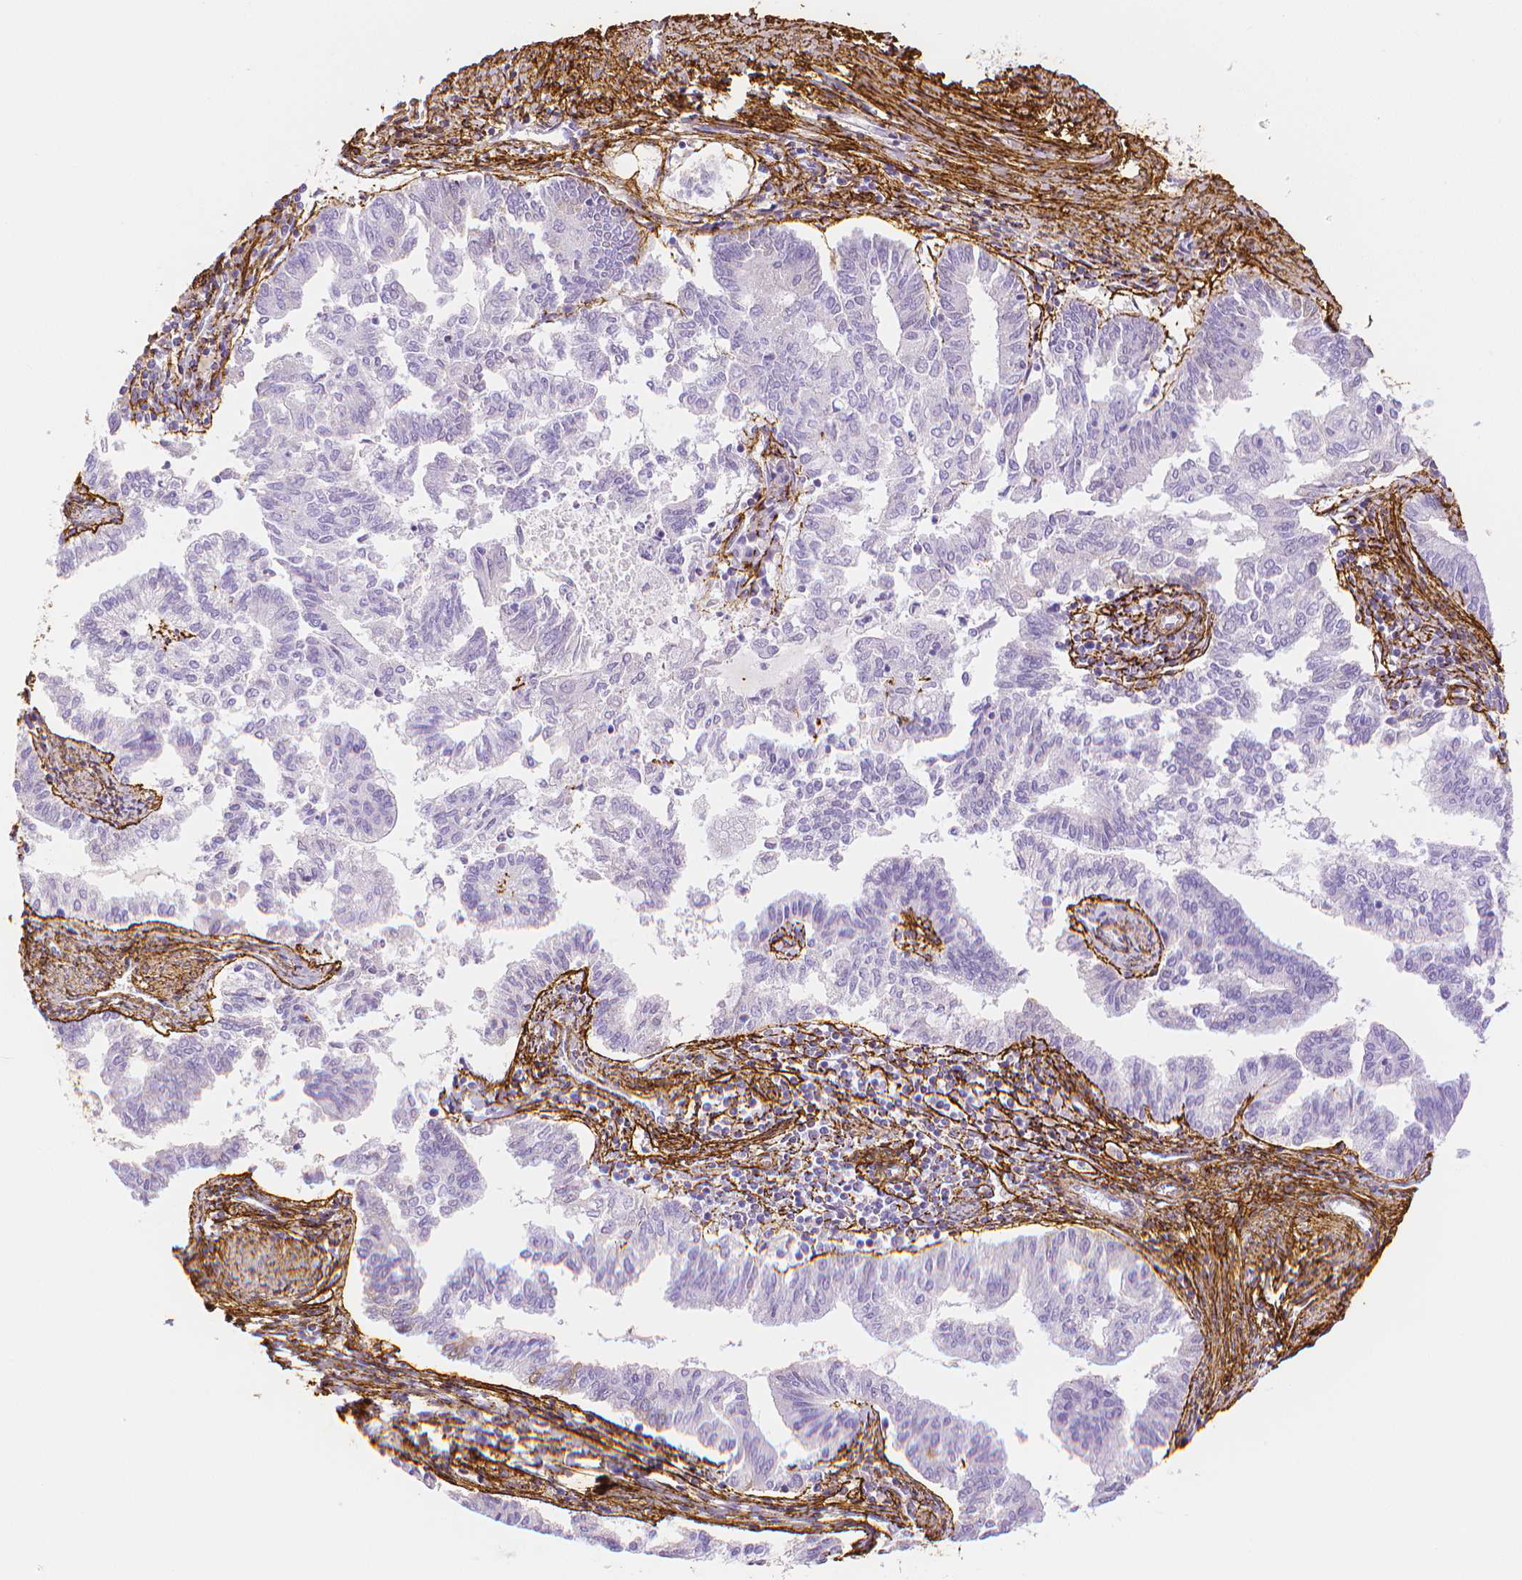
{"staining": {"intensity": "negative", "quantity": "none", "location": "none"}, "tissue": "endometrial cancer", "cell_type": "Tumor cells", "image_type": "cancer", "snomed": [{"axis": "morphology", "description": "Adenocarcinoma, NOS"}, {"axis": "topography", "description": "Endometrium"}], "caption": "An immunohistochemistry (IHC) micrograph of adenocarcinoma (endometrial) is shown. There is no staining in tumor cells of adenocarcinoma (endometrial). (DAB IHC, high magnification).", "gene": "FBN1", "patient": {"sex": "female", "age": 79}}